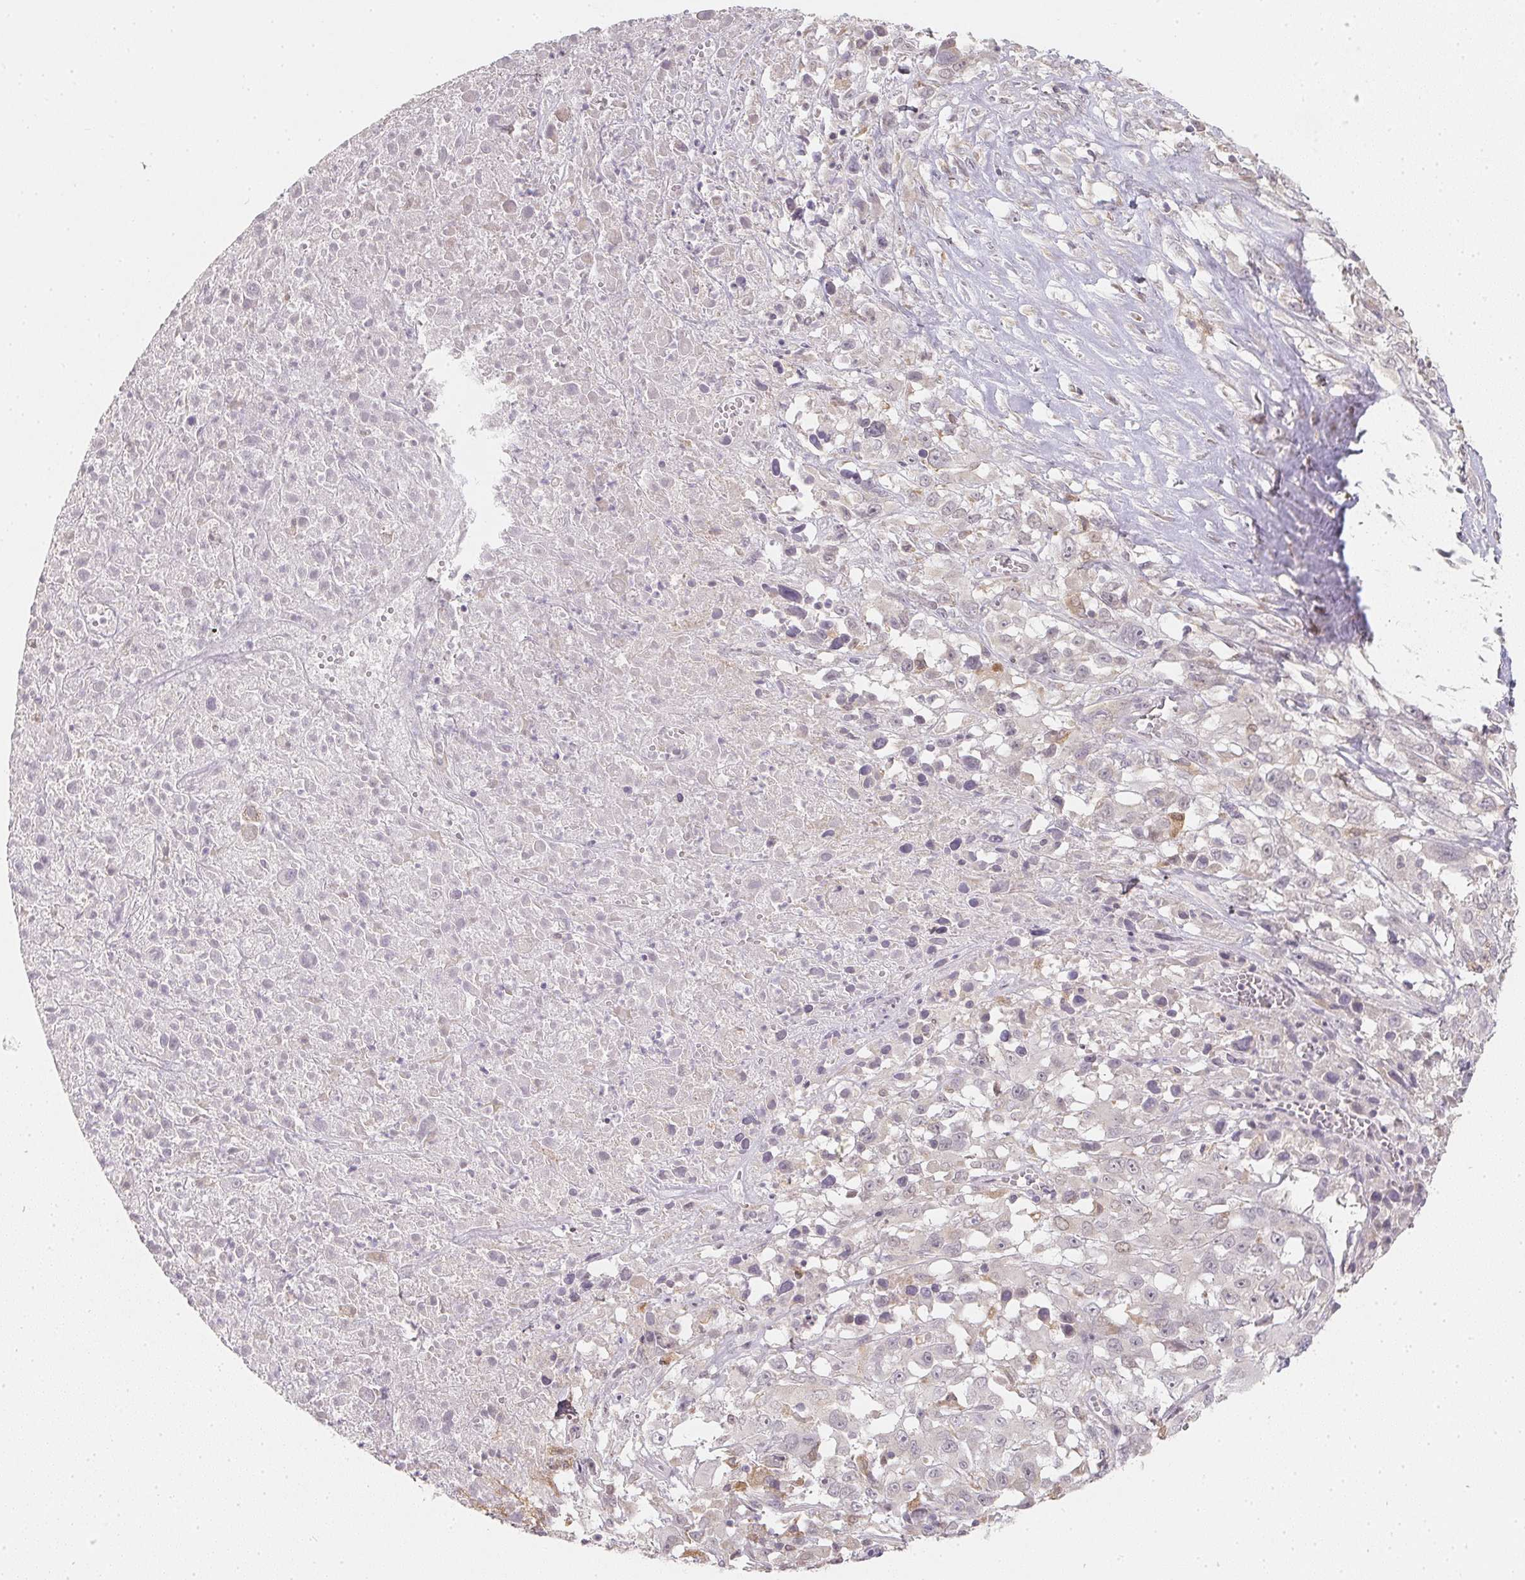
{"staining": {"intensity": "negative", "quantity": "none", "location": "none"}, "tissue": "melanoma", "cell_type": "Tumor cells", "image_type": "cancer", "snomed": [{"axis": "morphology", "description": "Malignant melanoma, Metastatic site"}, {"axis": "topography", "description": "Soft tissue"}], "caption": "IHC image of human melanoma stained for a protein (brown), which displays no staining in tumor cells.", "gene": "SOAT1", "patient": {"sex": "male", "age": 50}}